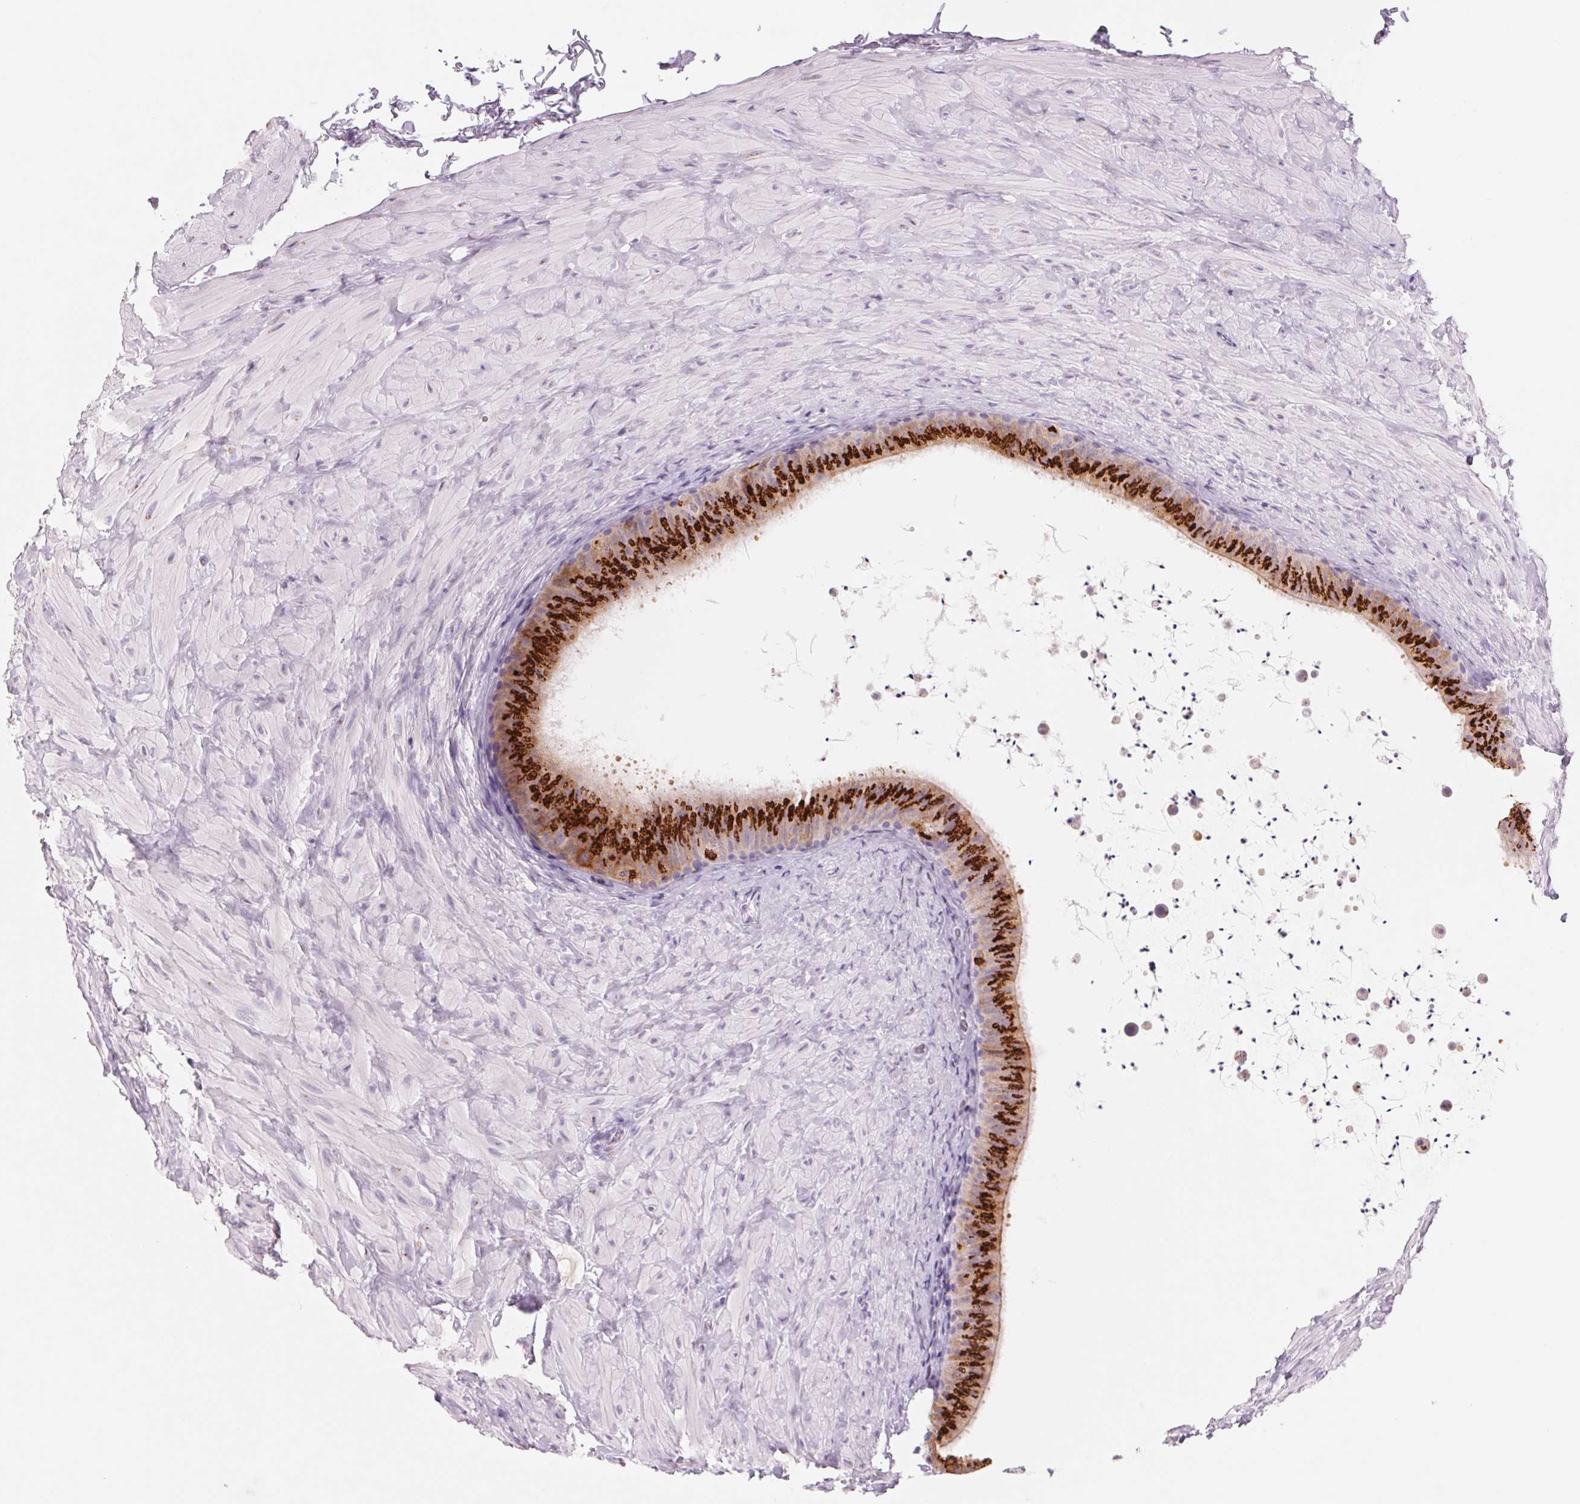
{"staining": {"intensity": "strong", "quantity": ">75%", "location": "cytoplasmic/membranous"}, "tissue": "epididymis", "cell_type": "Glandular cells", "image_type": "normal", "snomed": [{"axis": "morphology", "description": "Normal tissue, NOS"}, {"axis": "topography", "description": "Epididymis, spermatic cord, NOS"}, {"axis": "topography", "description": "Epididymis"}], "caption": "IHC of benign epididymis reveals high levels of strong cytoplasmic/membranous staining in approximately >75% of glandular cells. Nuclei are stained in blue.", "gene": "GALNT7", "patient": {"sex": "male", "age": 31}}